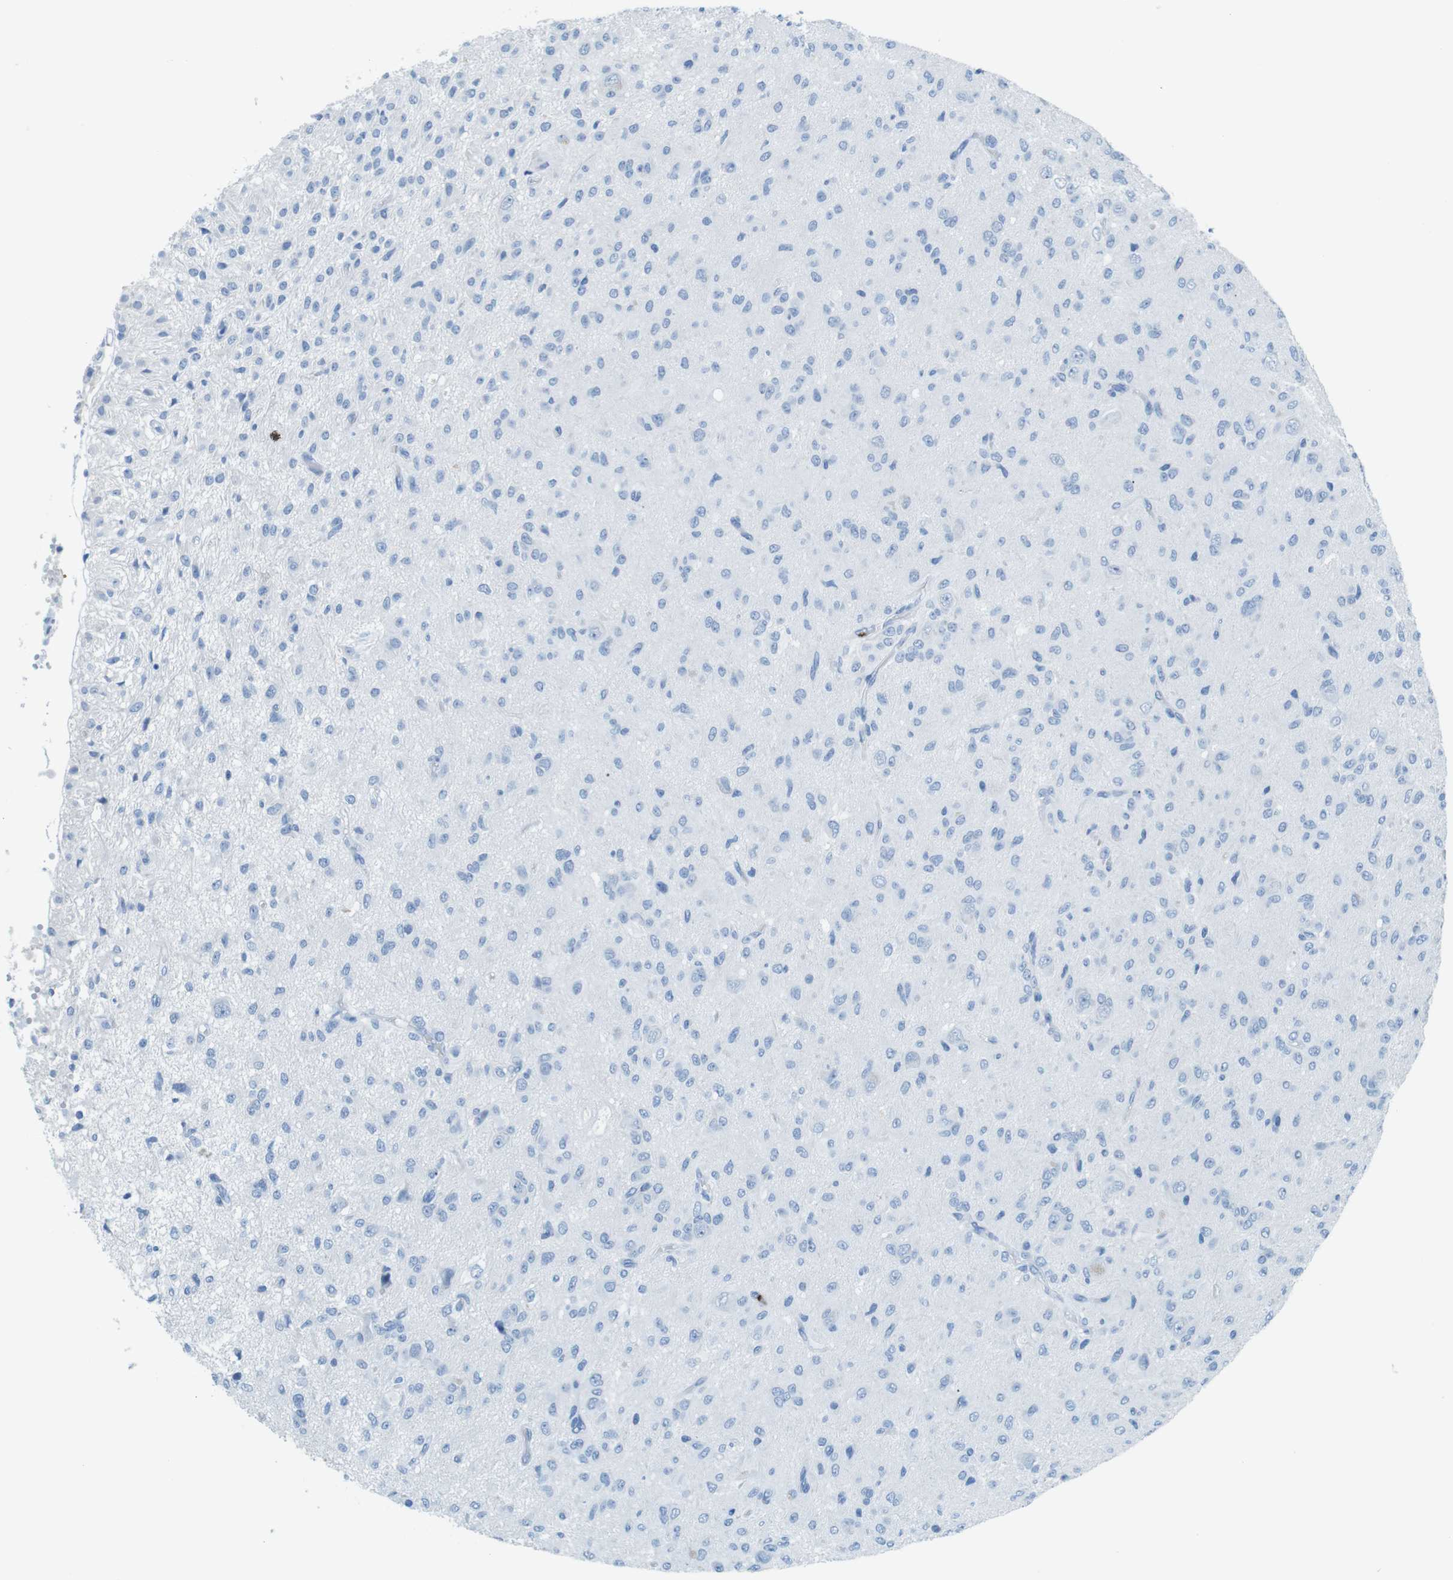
{"staining": {"intensity": "negative", "quantity": "none", "location": "none"}, "tissue": "glioma", "cell_type": "Tumor cells", "image_type": "cancer", "snomed": [{"axis": "morphology", "description": "Glioma, malignant, High grade"}, {"axis": "topography", "description": "Brain"}], "caption": "The image exhibits no significant positivity in tumor cells of glioma.", "gene": "MCEMP1", "patient": {"sex": "female", "age": 59}}